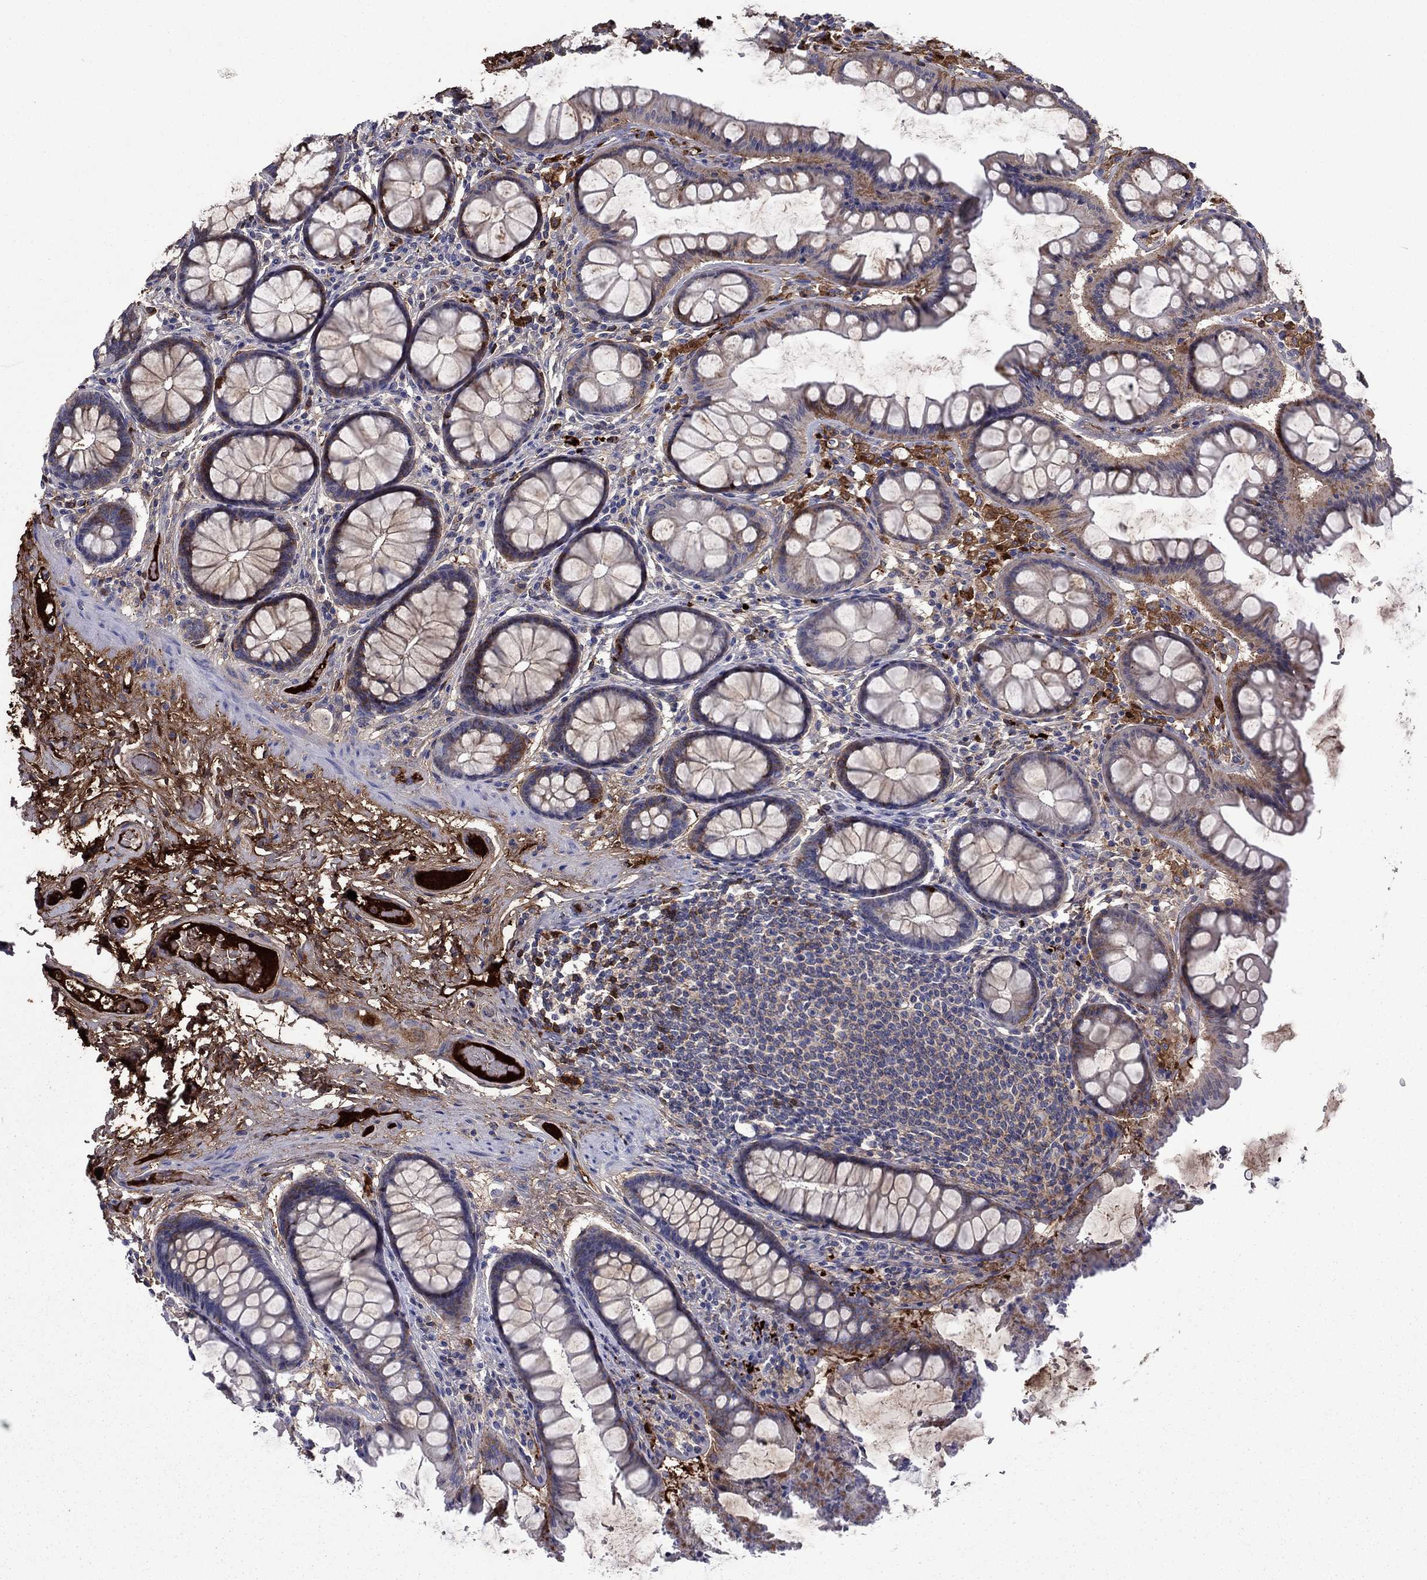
{"staining": {"intensity": "negative", "quantity": "none", "location": "none"}, "tissue": "colon", "cell_type": "Endothelial cells", "image_type": "normal", "snomed": [{"axis": "morphology", "description": "Normal tissue, NOS"}, {"axis": "topography", "description": "Colon"}], "caption": "This is a histopathology image of immunohistochemistry staining of unremarkable colon, which shows no positivity in endothelial cells. (Stains: DAB (3,3'-diaminobenzidine) immunohistochemistry (IHC) with hematoxylin counter stain, Microscopy: brightfield microscopy at high magnification).", "gene": "HPX", "patient": {"sex": "female", "age": 65}}